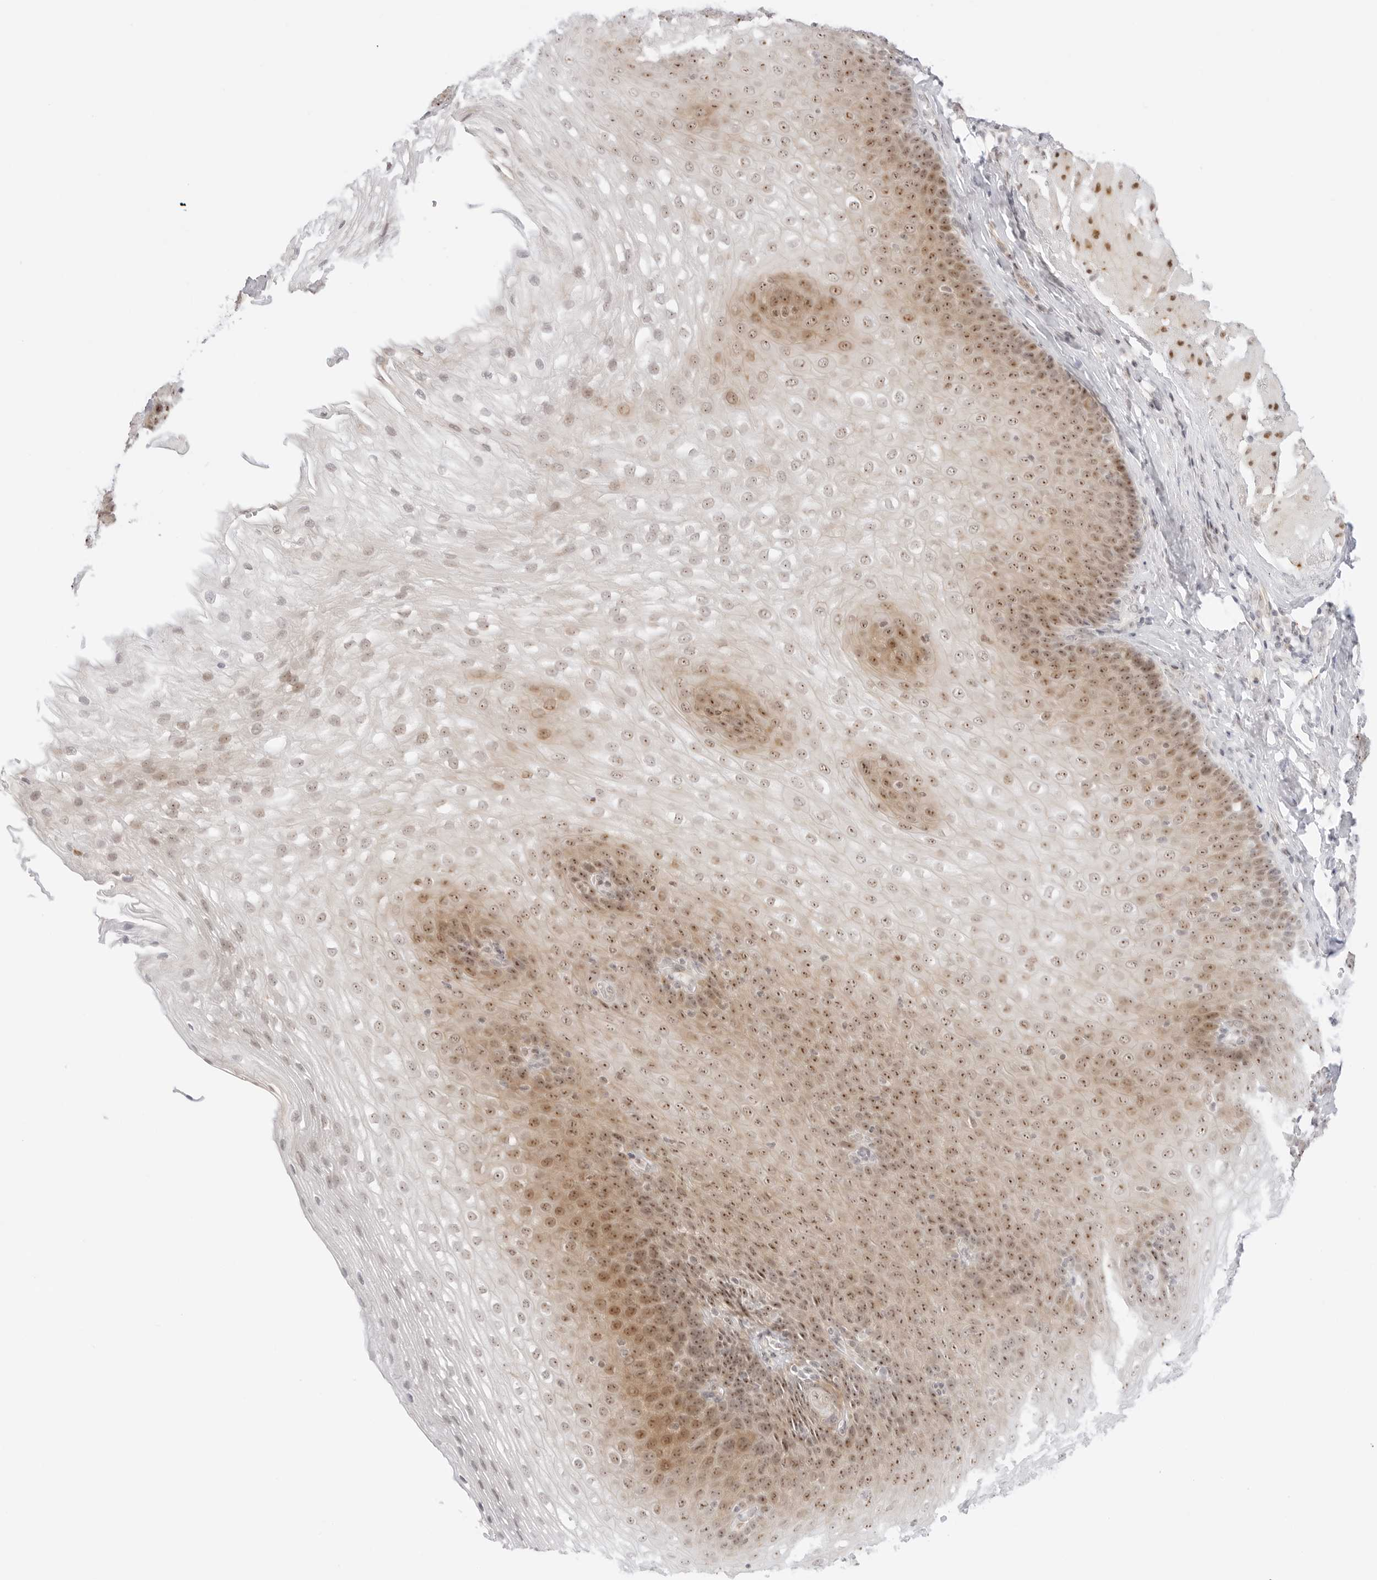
{"staining": {"intensity": "moderate", "quantity": ">75%", "location": "cytoplasmic/membranous,nuclear"}, "tissue": "esophagus", "cell_type": "Squamous epithelial cells", "image_type": "normal", "snomed": [{"axis": "morphology", "description": "Normal tissue, NOS"}, {"axis": "topography", "description": "Esophagus"}], "caption": "Human esophagus stained with a protein marker shows moderate staining in squamous epithelial cells.", "gene": "HIPK3", "patient": {"sex": "female", "age": 66}}